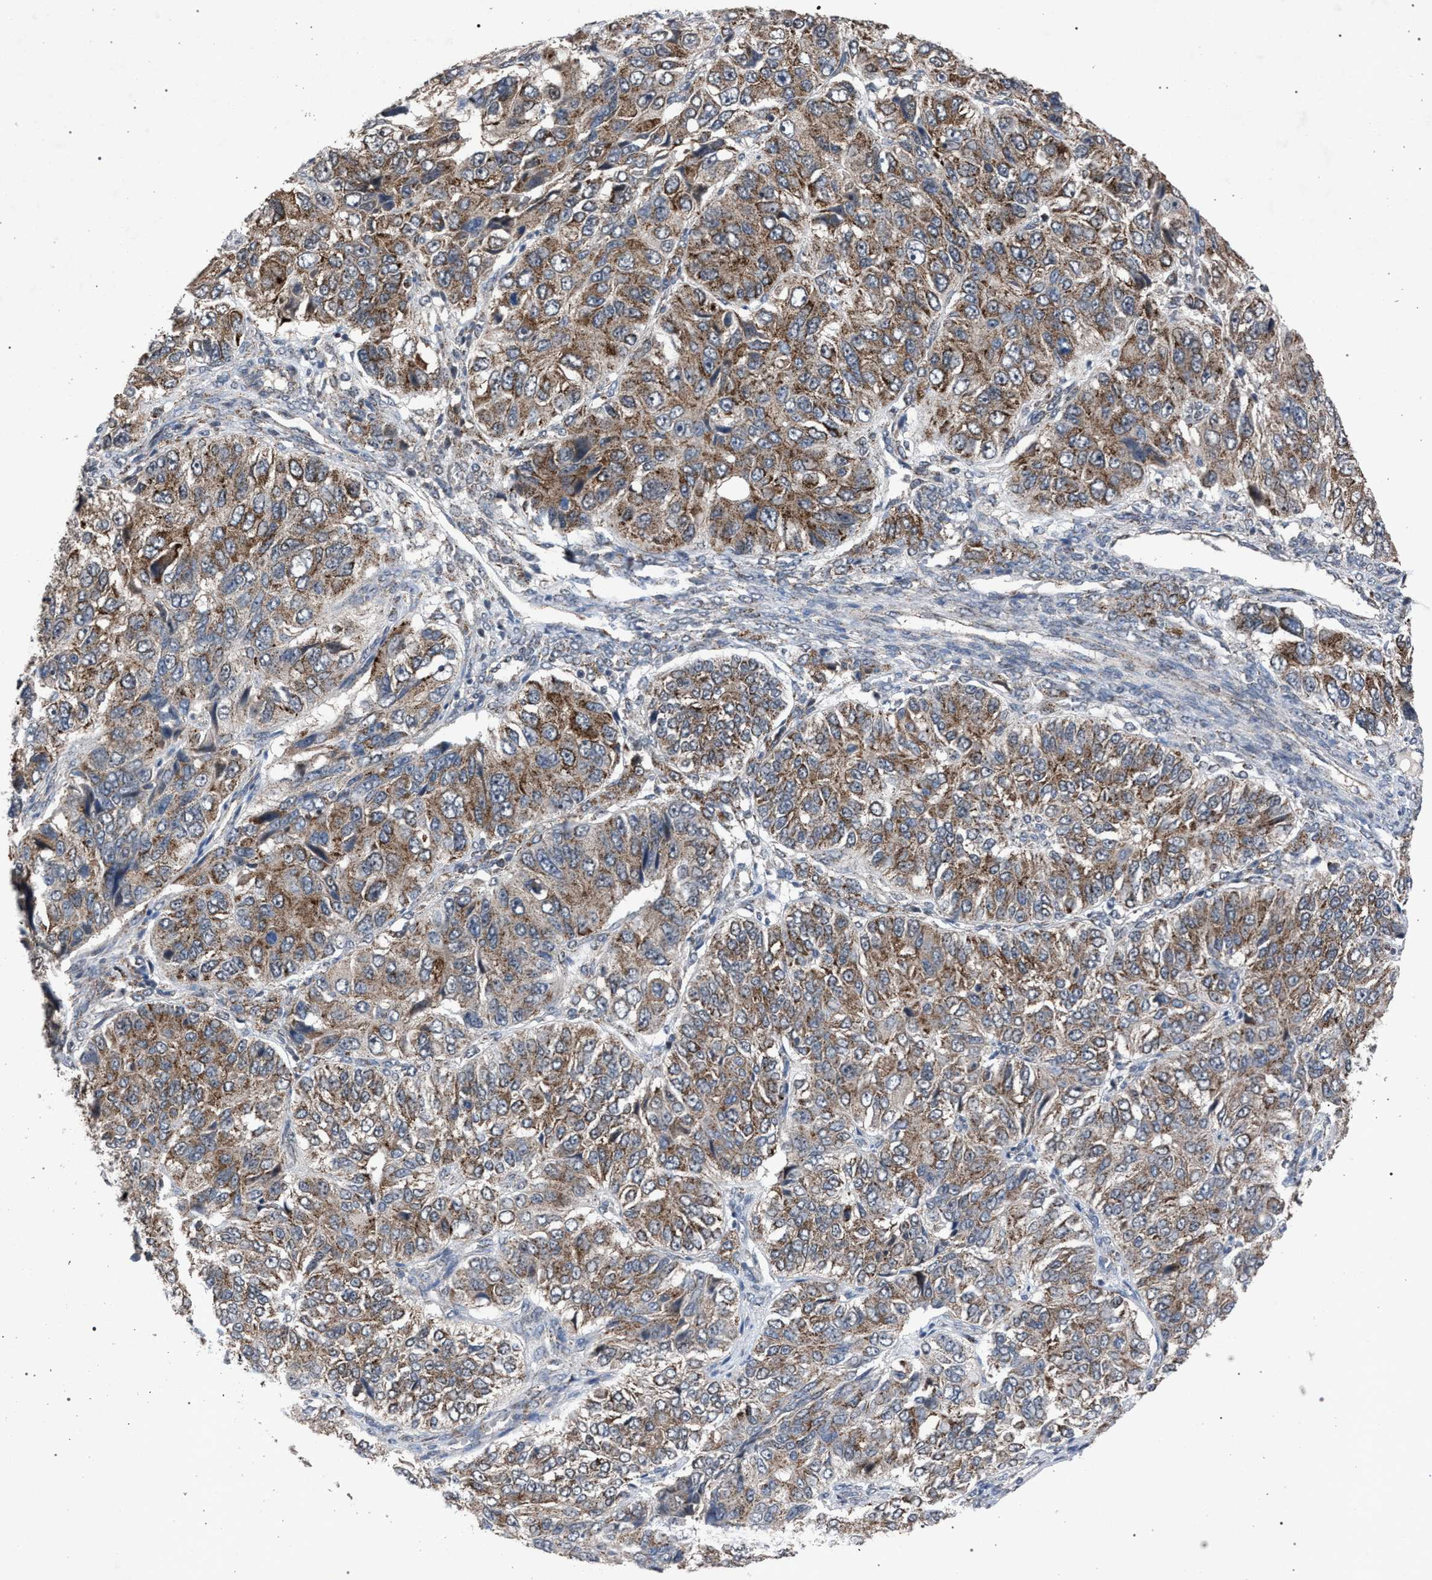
{"staining": {"intensity": "moderate", "quantity": ">75%", "location": "cytoplasmic/membranous"}, "tissue": "ovarian cancer", "cell_type": "Tumor cells", "image_type": "cancer", "snomed": [{"axis": "morphology", "description": "Carcinoma, endometroid"}, {"axis": "topography", "description": "Ovary"}], "caption": "Tumor cells exhibit moderate cytoplasmic/membranous positivity in about >75% of cells in endometroid carcinoma (ovarian).", "gene": "HSD17B4", "patient": {"sex": "female", "age": 51}}